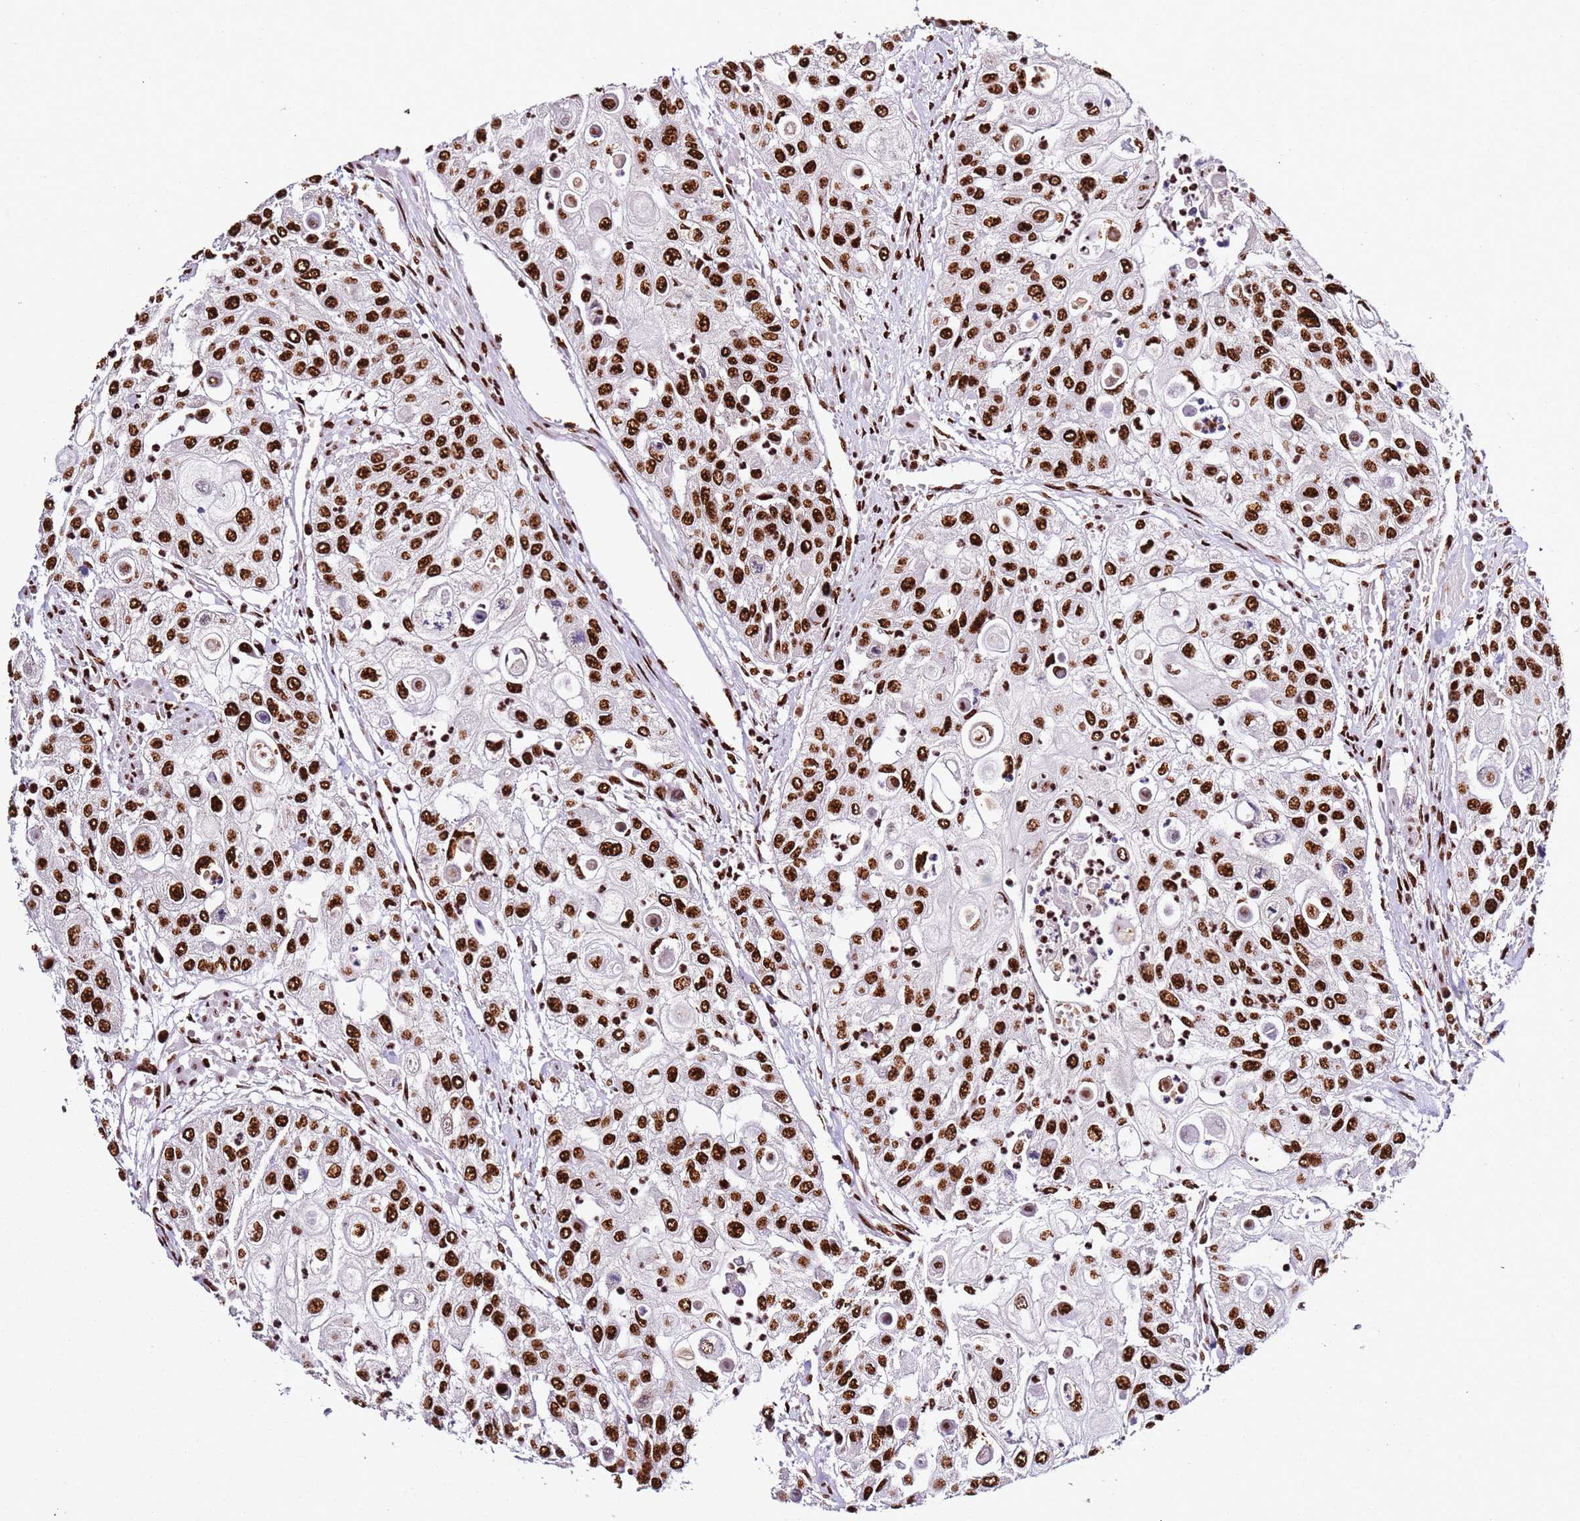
{"staining": {"intensity": "strong", "quantity": ">75%", "location": "nuclear"}, "tissue": "urothelial cancer", "cell_type": "Tumor cells", "image_type": "cancer", "snomed": [{"axis": "morphology", "description": "Urothelial carcinoma, High grade"}, {"axis": "topography", "description": "Urinary bladder"}], "caption": "Immunohistochemistry (IHC) histopathology image of neoplastic tissue: human urothelial carcinoma (high-grade) stained using immunohistochemistry (IHC) displays high levels of strong protein expression localized specifically in the nuclear of tumor cells, appearing as a nuclear brown color.", "gene": "C6orf226", "patient": {"sex": "female", "age": 79}}